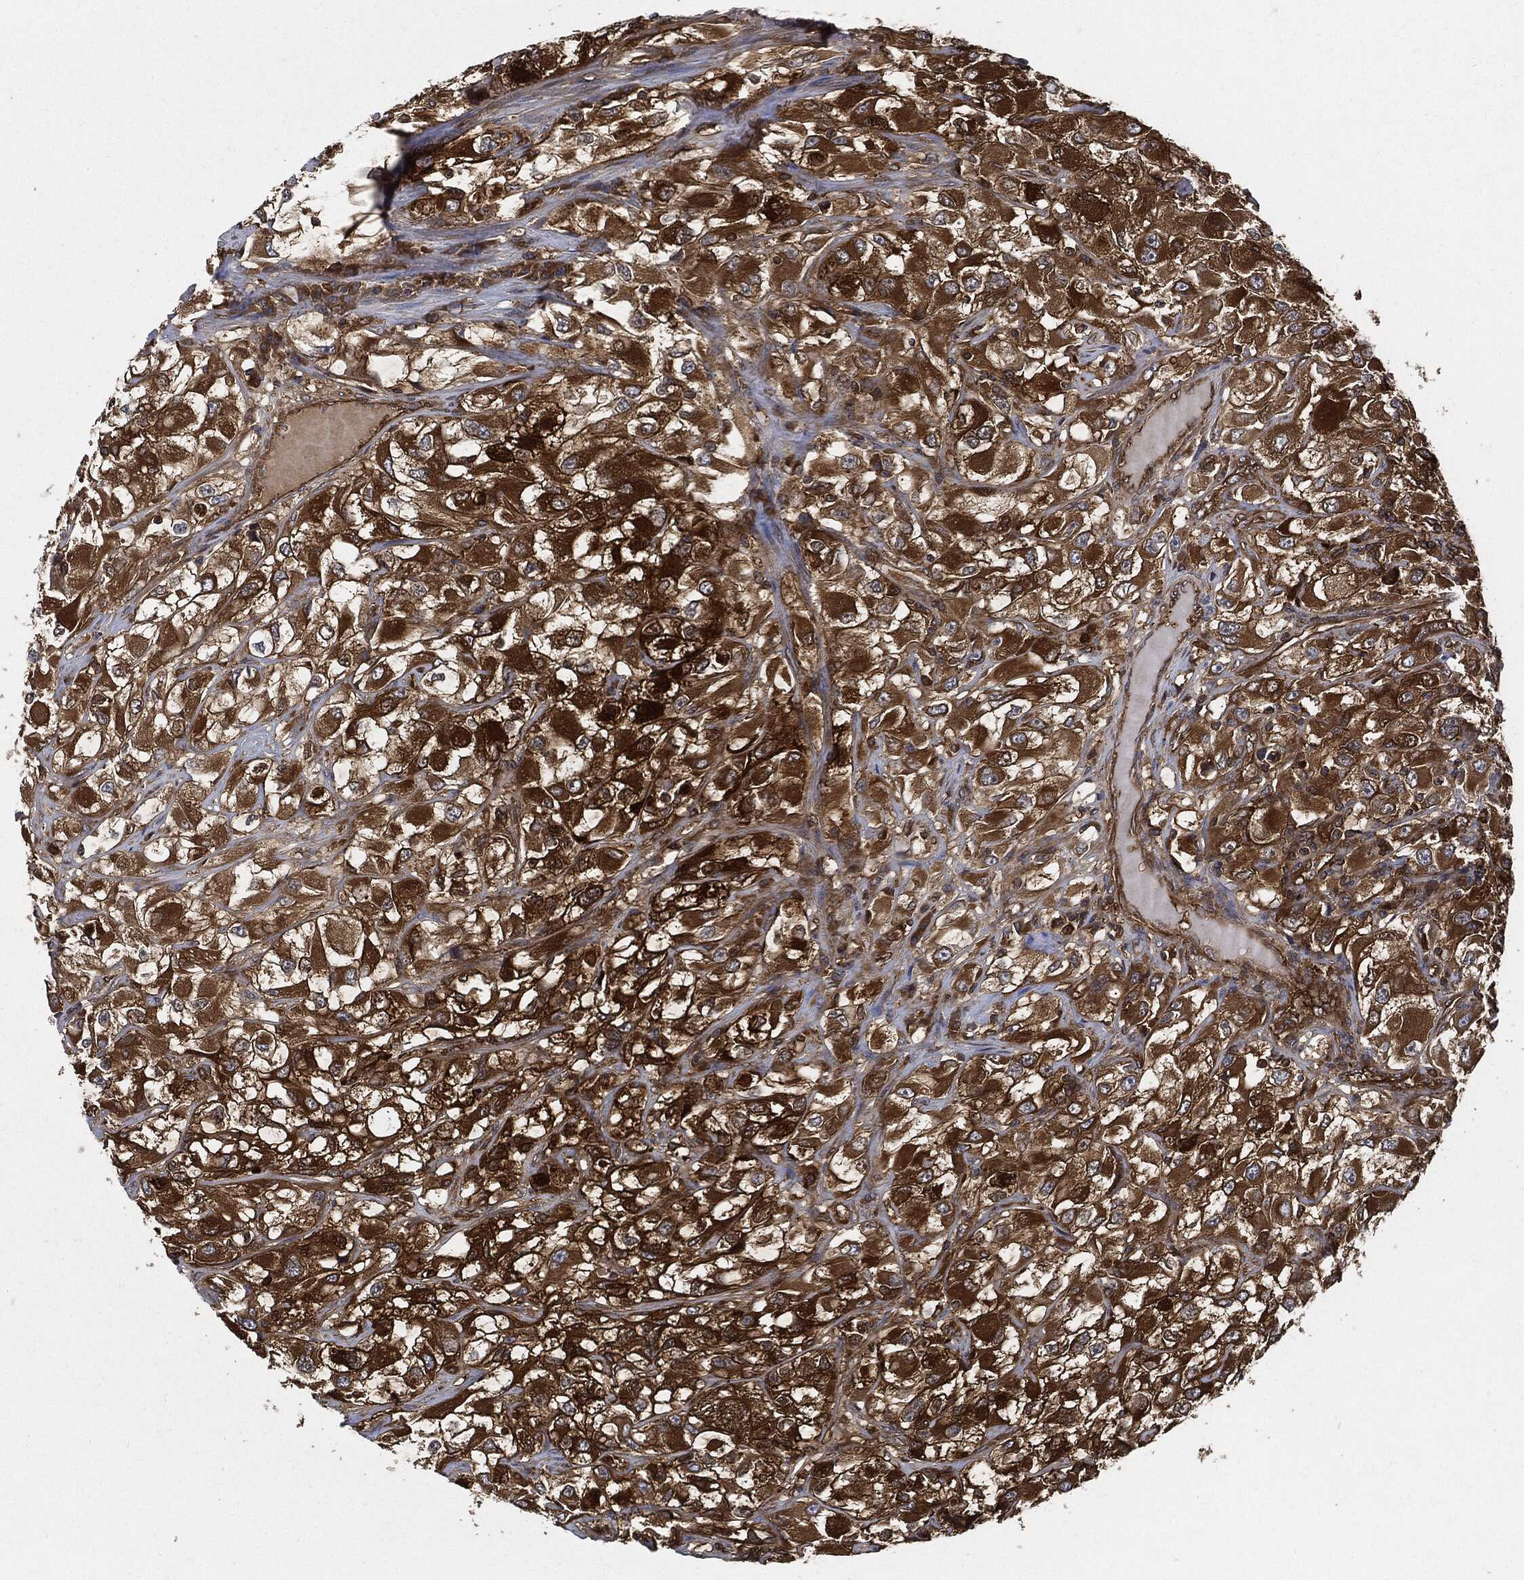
{"staining": {"intensity": "strong", "quantity": "25%-75%", "location": "cytoplasmic/membranous"}, "tissue": "renal cancer", "cell_type": "Tumor cells", "image_type": "cancer", "snomed": [{"axis": "morphology", "description": "Adenocarcinoma, NOS"}, {"axis": "topography", "description": "Kidney"}], "caption": "Strong cytoplasmic/membranous protein positivity is seen in approximately 25%-75% of tumor cells in renal cancer (adenocarcinoma).", "gene": "XPNPEP1", "patient": {"sex": "female", "age": 52}}